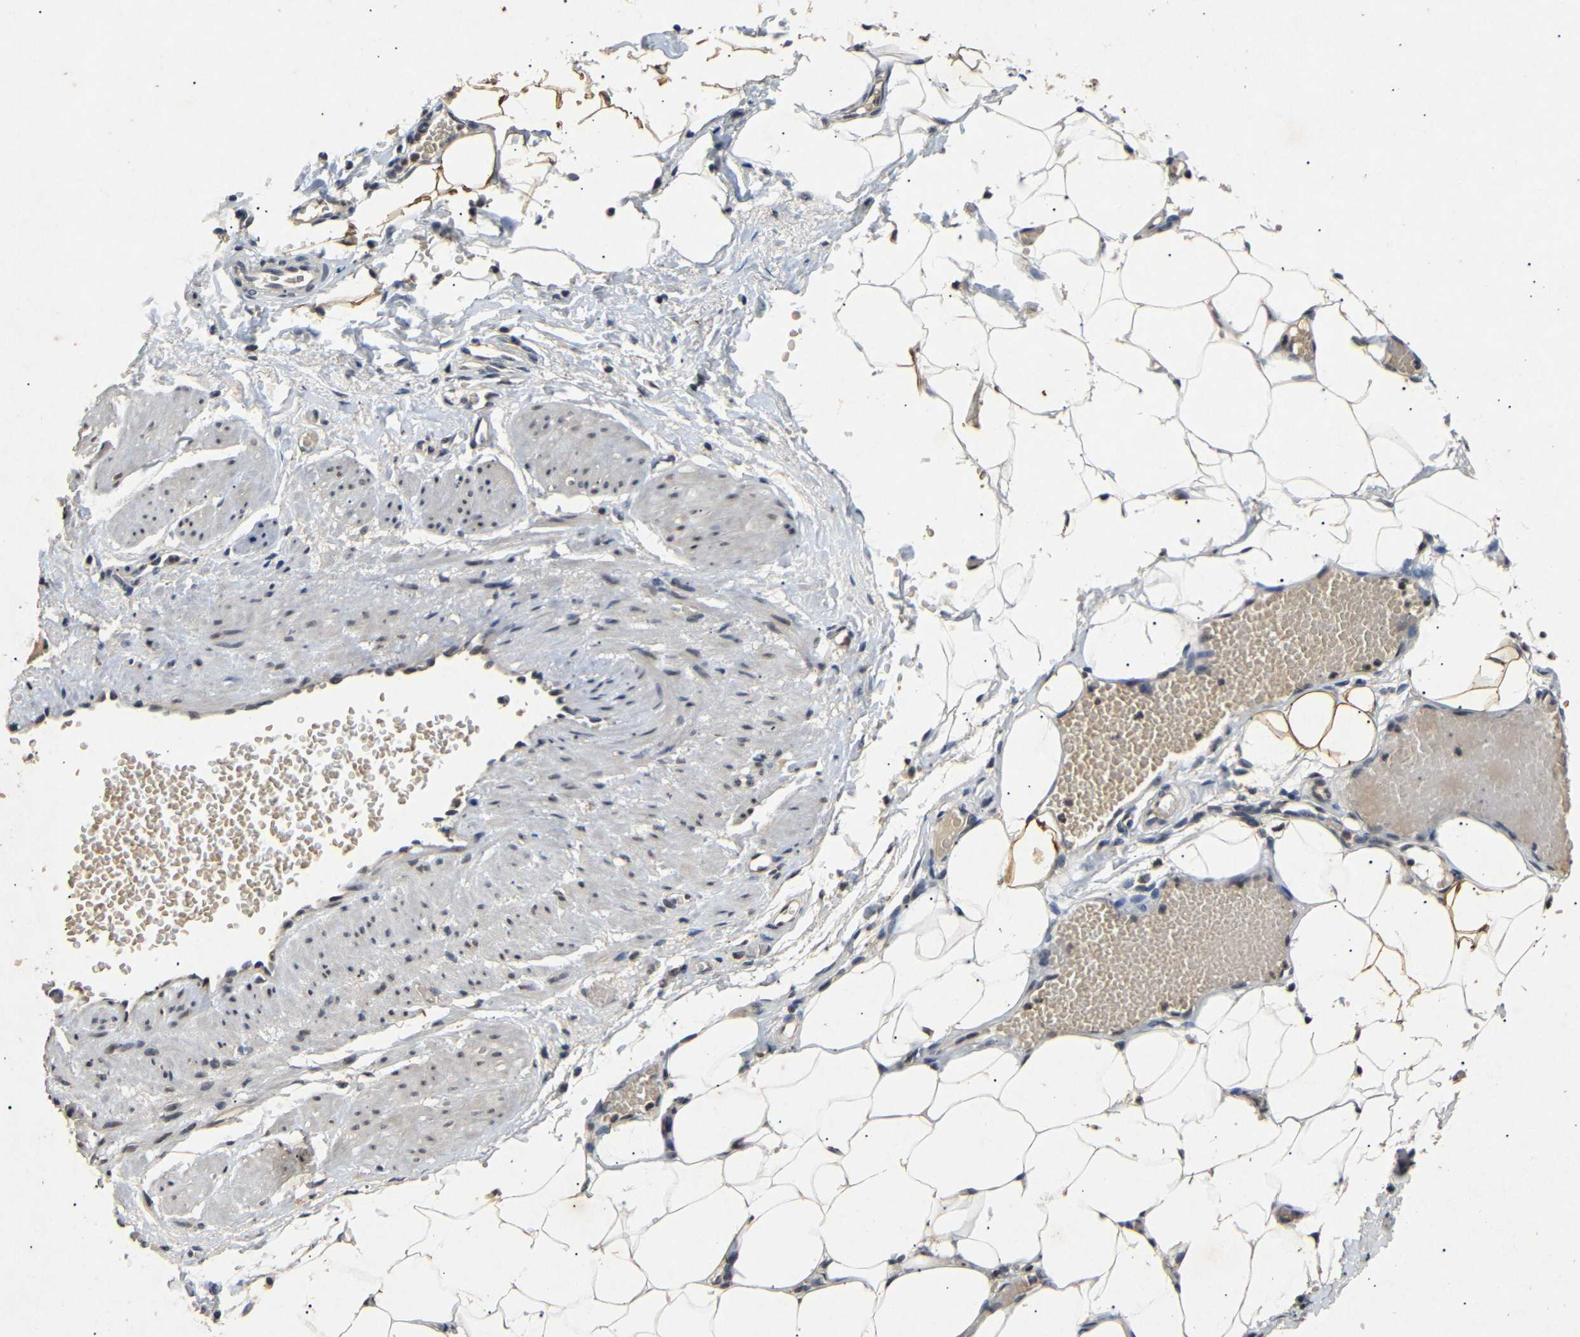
{"staining": {"intensity": "weak", "quantity": ">75%", "location": "cytoplasmic/membranous"}, "tissue": "adipose tissue", "cell_type": "Adipocytes", "image_type": "normal", "snomed": [{"axis": "morphology", "description": "Normal tissue, NOS"}, {"axis": "topography", "description": "Soft tissue"}, {"axis": "topography", "description": "Vascular tissue"}], "caption": "A high-resolution histopathology image shows immunohistochemistry staining of unremarkable adipose tissue, which exhibits weak cytoplasmic/membranous positivity in about >75% of adipocytes.", "gene": "PARN", "patient": {"sex": "female", "age": 35}}